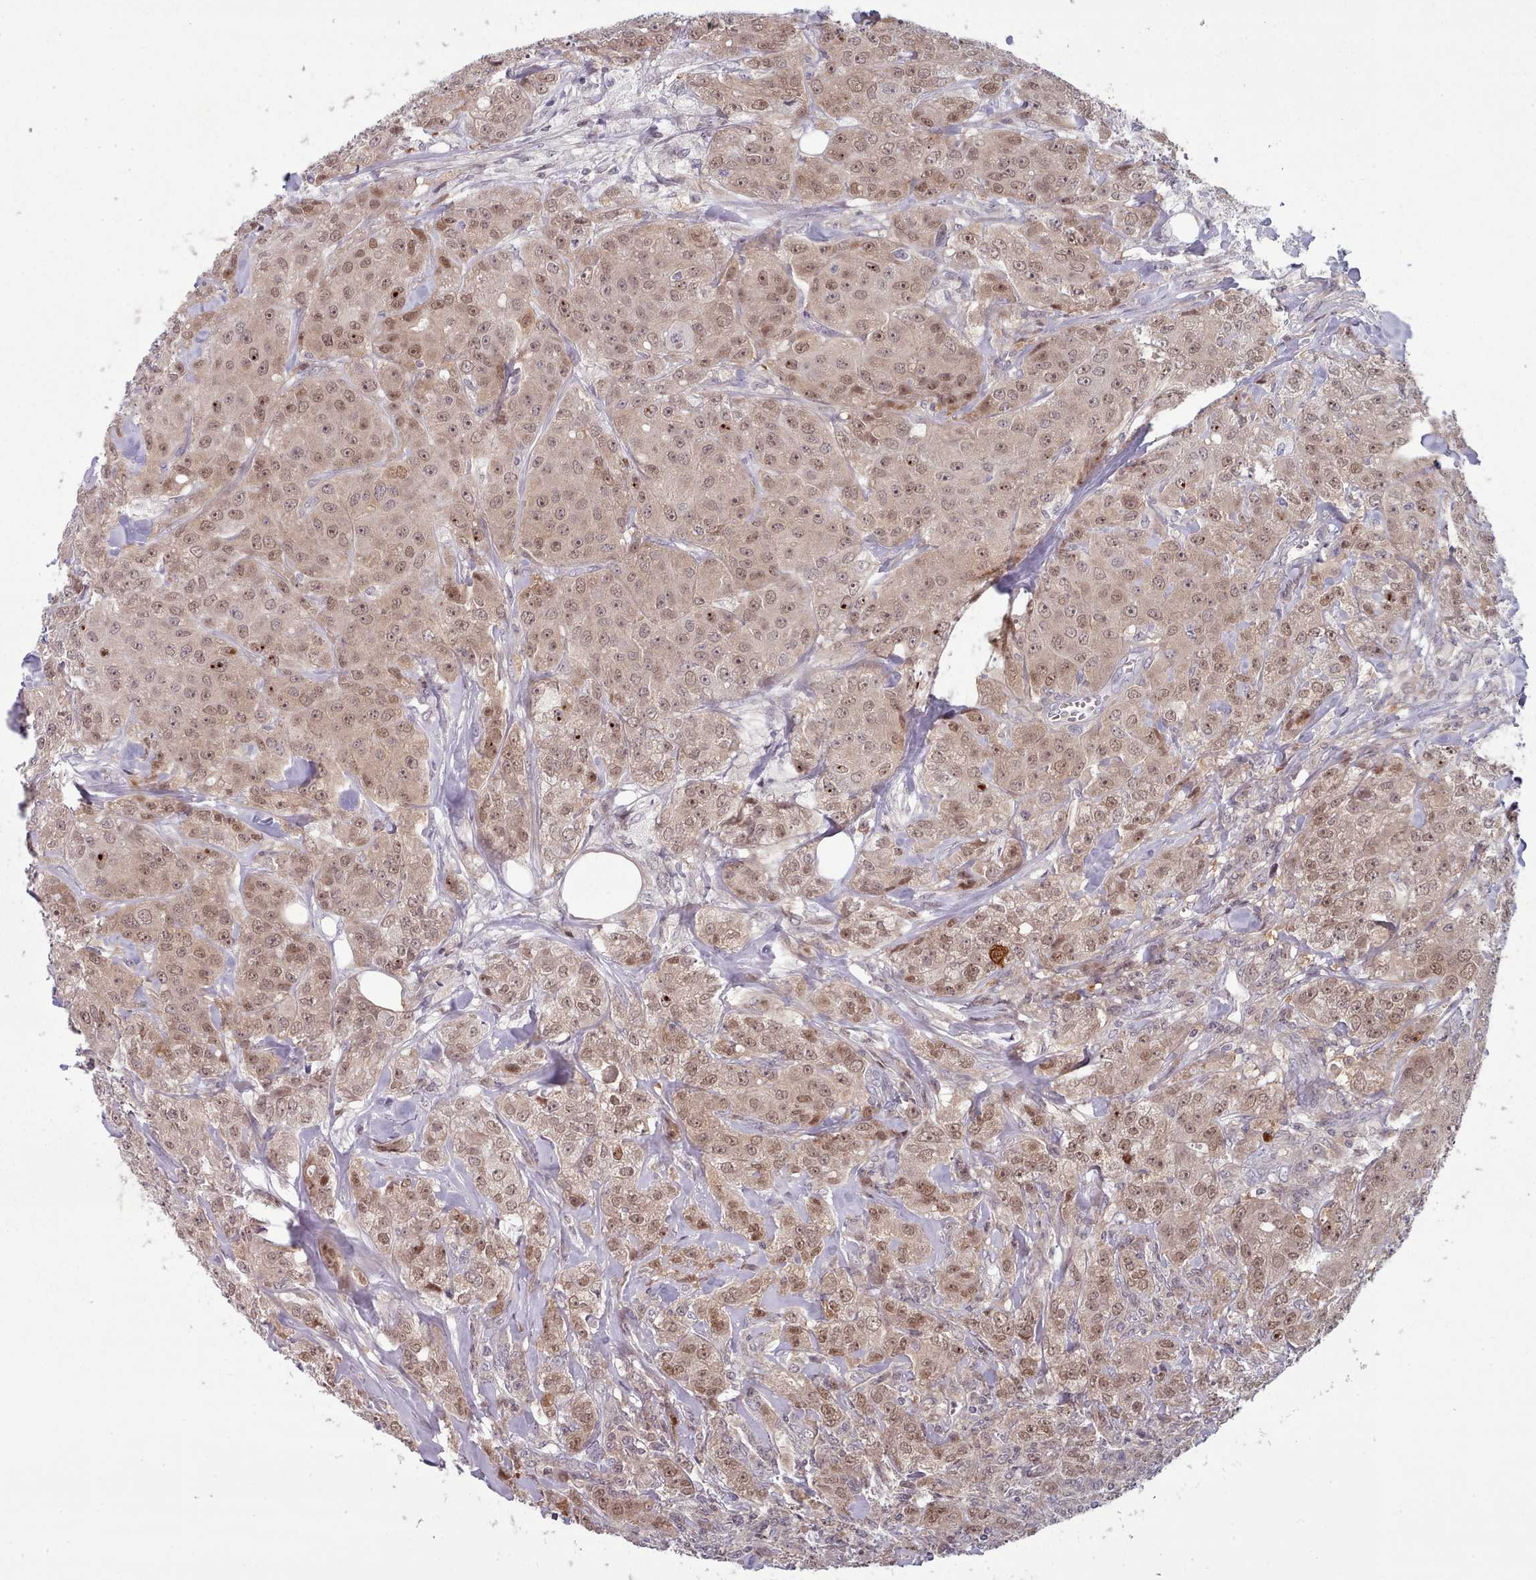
{"staining": {"intensity": "moderate", "quantity": ">75%", "location": "cytoplasmic/membranous,nuclear"}, "tissue": "breast cancer", "cell_type": "Tumor cells", "image_type": "cancer", "snomed": [{"axis": "morphology", "description": "Duct carcinoma"}, {"axis": "topography", "description": "Breast"}], "caption": "This is an image of IHC staining of breast cancer, which shows moderate expression in the cytoplasmic/membranous and nuclear of tumor cells.", "gene": "CLNS1A", "patient": {"sex": "female", "age": 43}}